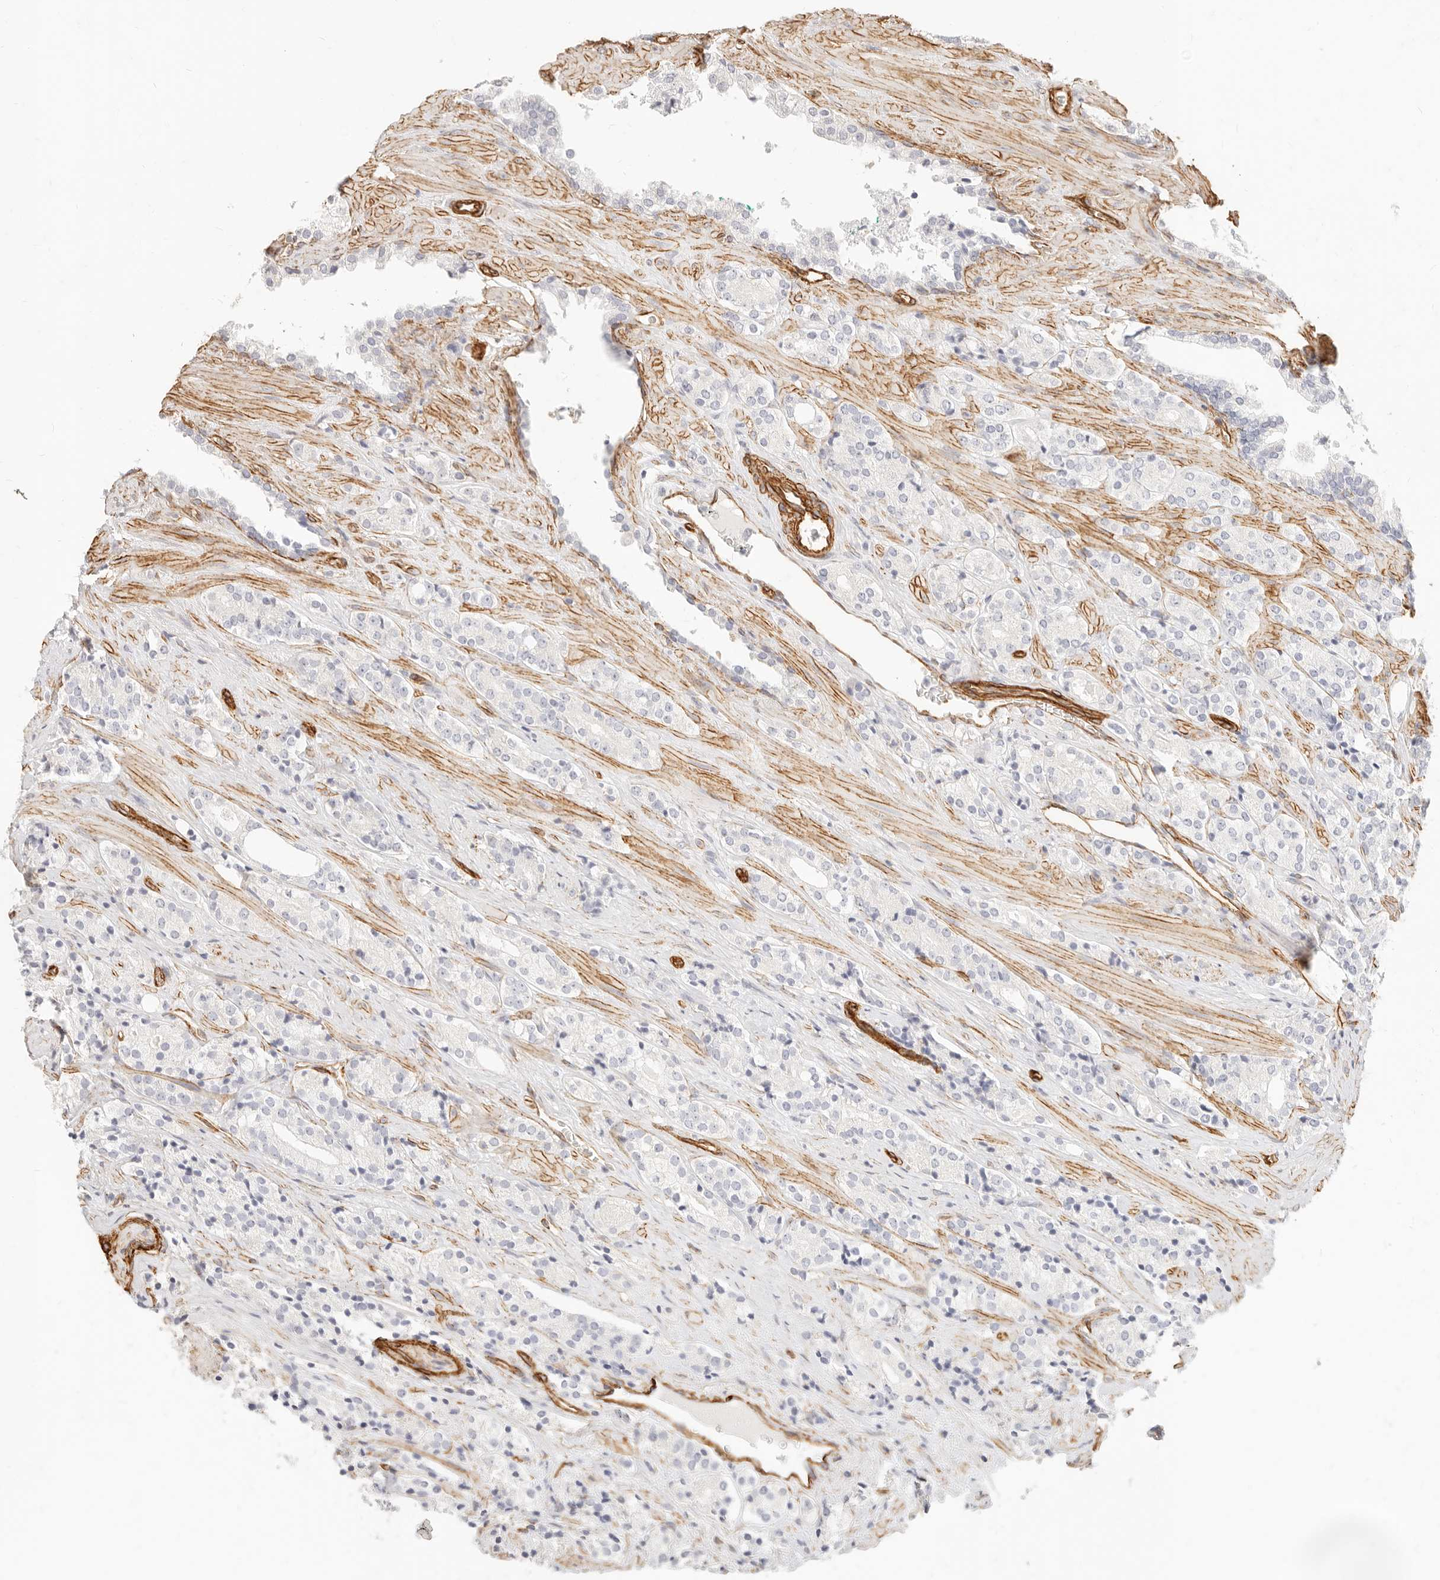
{"staining": {"intensity": "negative", "quantity": "none", "location": "none"}, "tissue": "prostate cancer", "cell_type": "Tumor cells", "image_type": "cancer", "snomed": [{"axis": "morphology", "description": "Adenocarcinoma, High grade"}, {"axis": "topography", "description": "Prostate"}], "caption": "High magnification brightfield microscopy of prostate cancer stained with DAB (3,3'-diaminobenzidine) (brown) and counterstained with hematoxylin (blue): tumor cells show no significant staining.", "gene": "NUS1", "patient": {"sex": "male", "age": 71}}